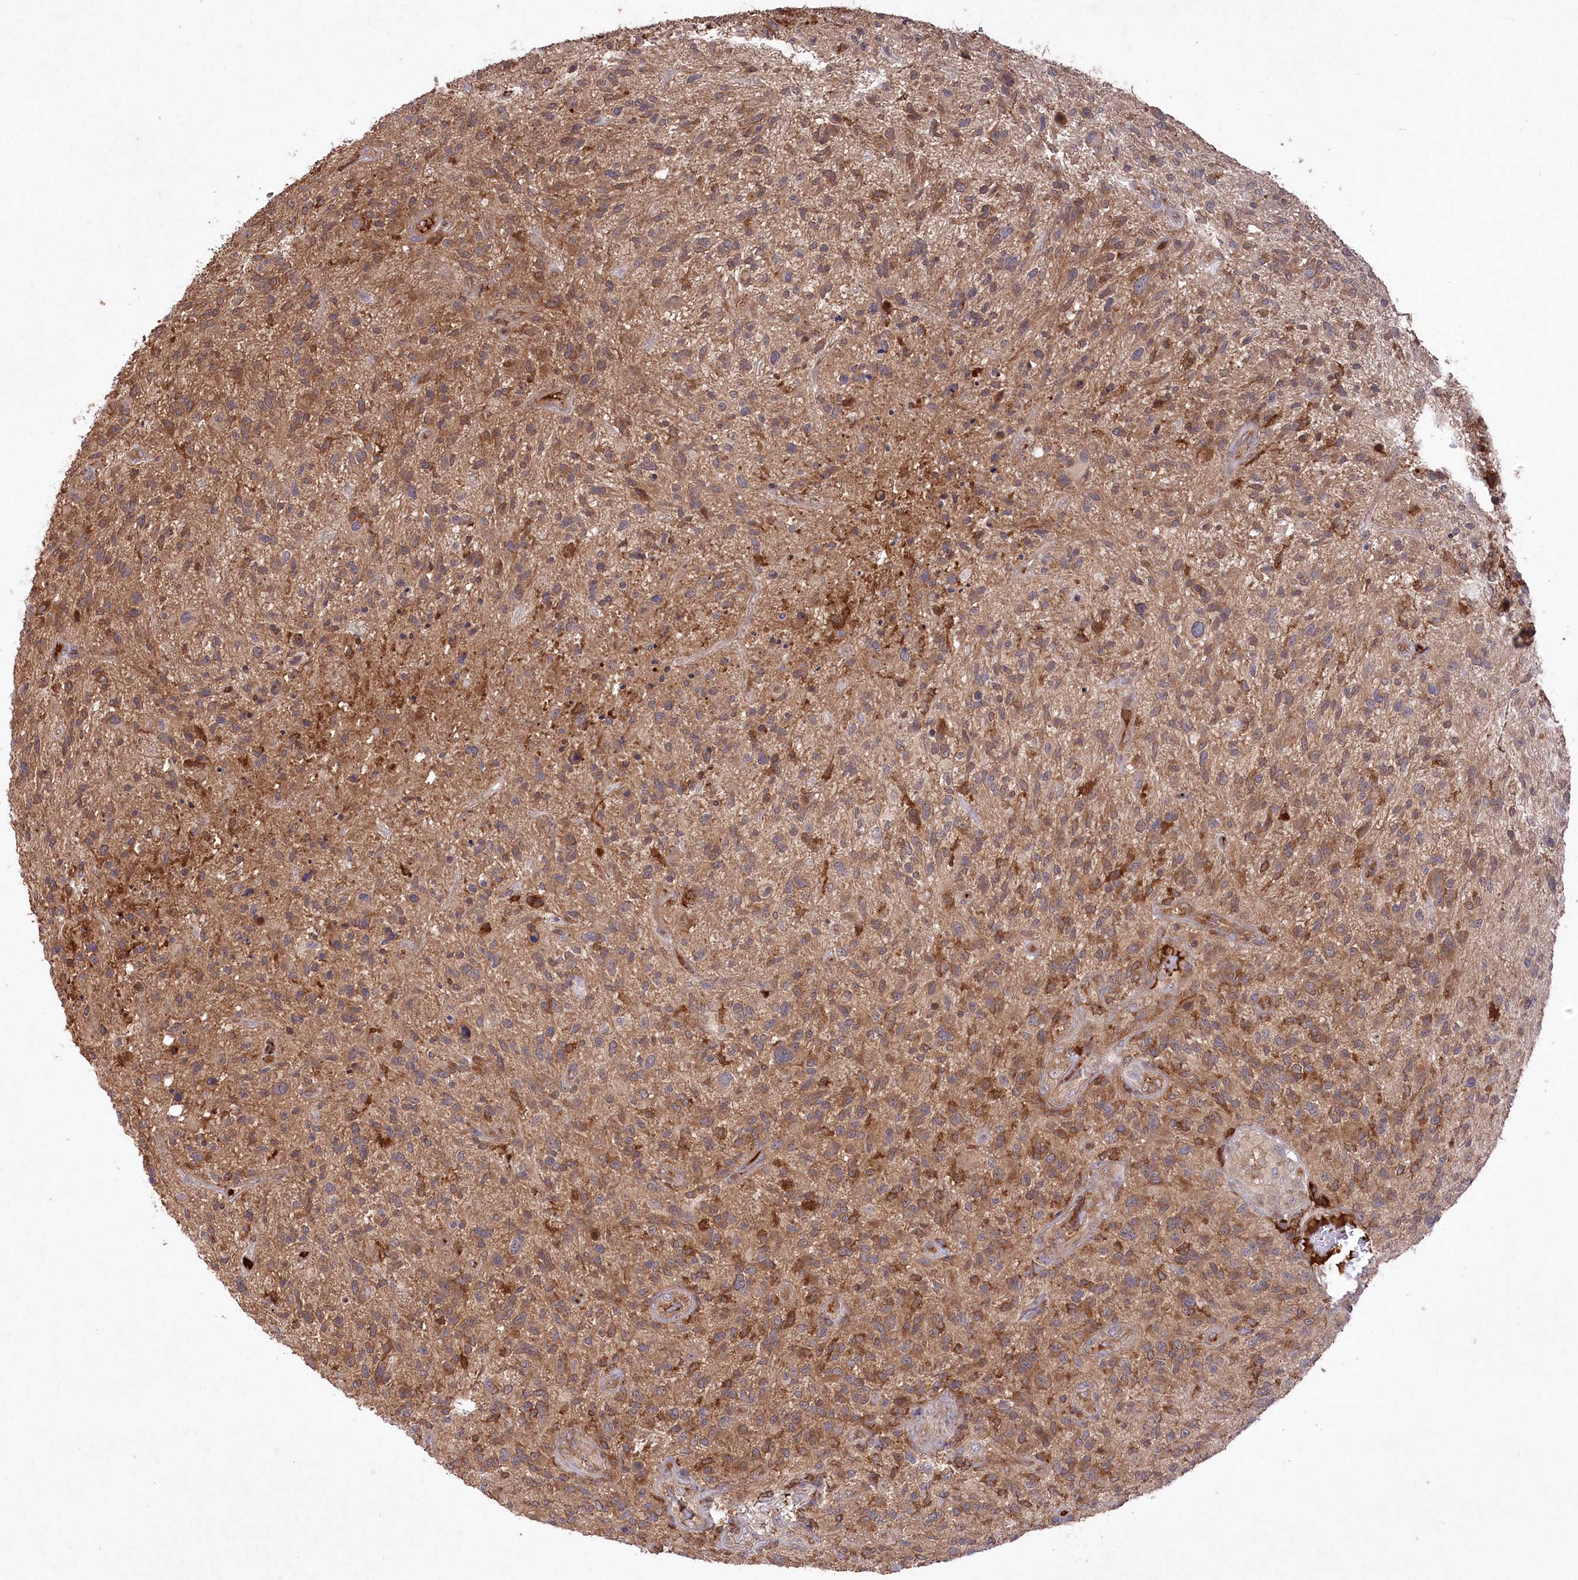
{"staining": {"intensity": "moderate", "quantity": ">75%", "location": "cytoplasmic/membranous"}, "tissue": "glioma", "cell_type": "Tumor cells", "image_type": "cancer", "snomed": [{"axis": "morphology", "description": "Glioma, malignant, High grade"}, {"axis": "topography", "description": "Brain"}], "caption": "Malignant glioma (high-grade) was stained to show a protein in brown. There is medium levels of moderate cytoplasmic/membranous positivity in about >75% of tumor cells.", "gene": "PPP1R21", "patient": {"sex": "male", "age": 47}}